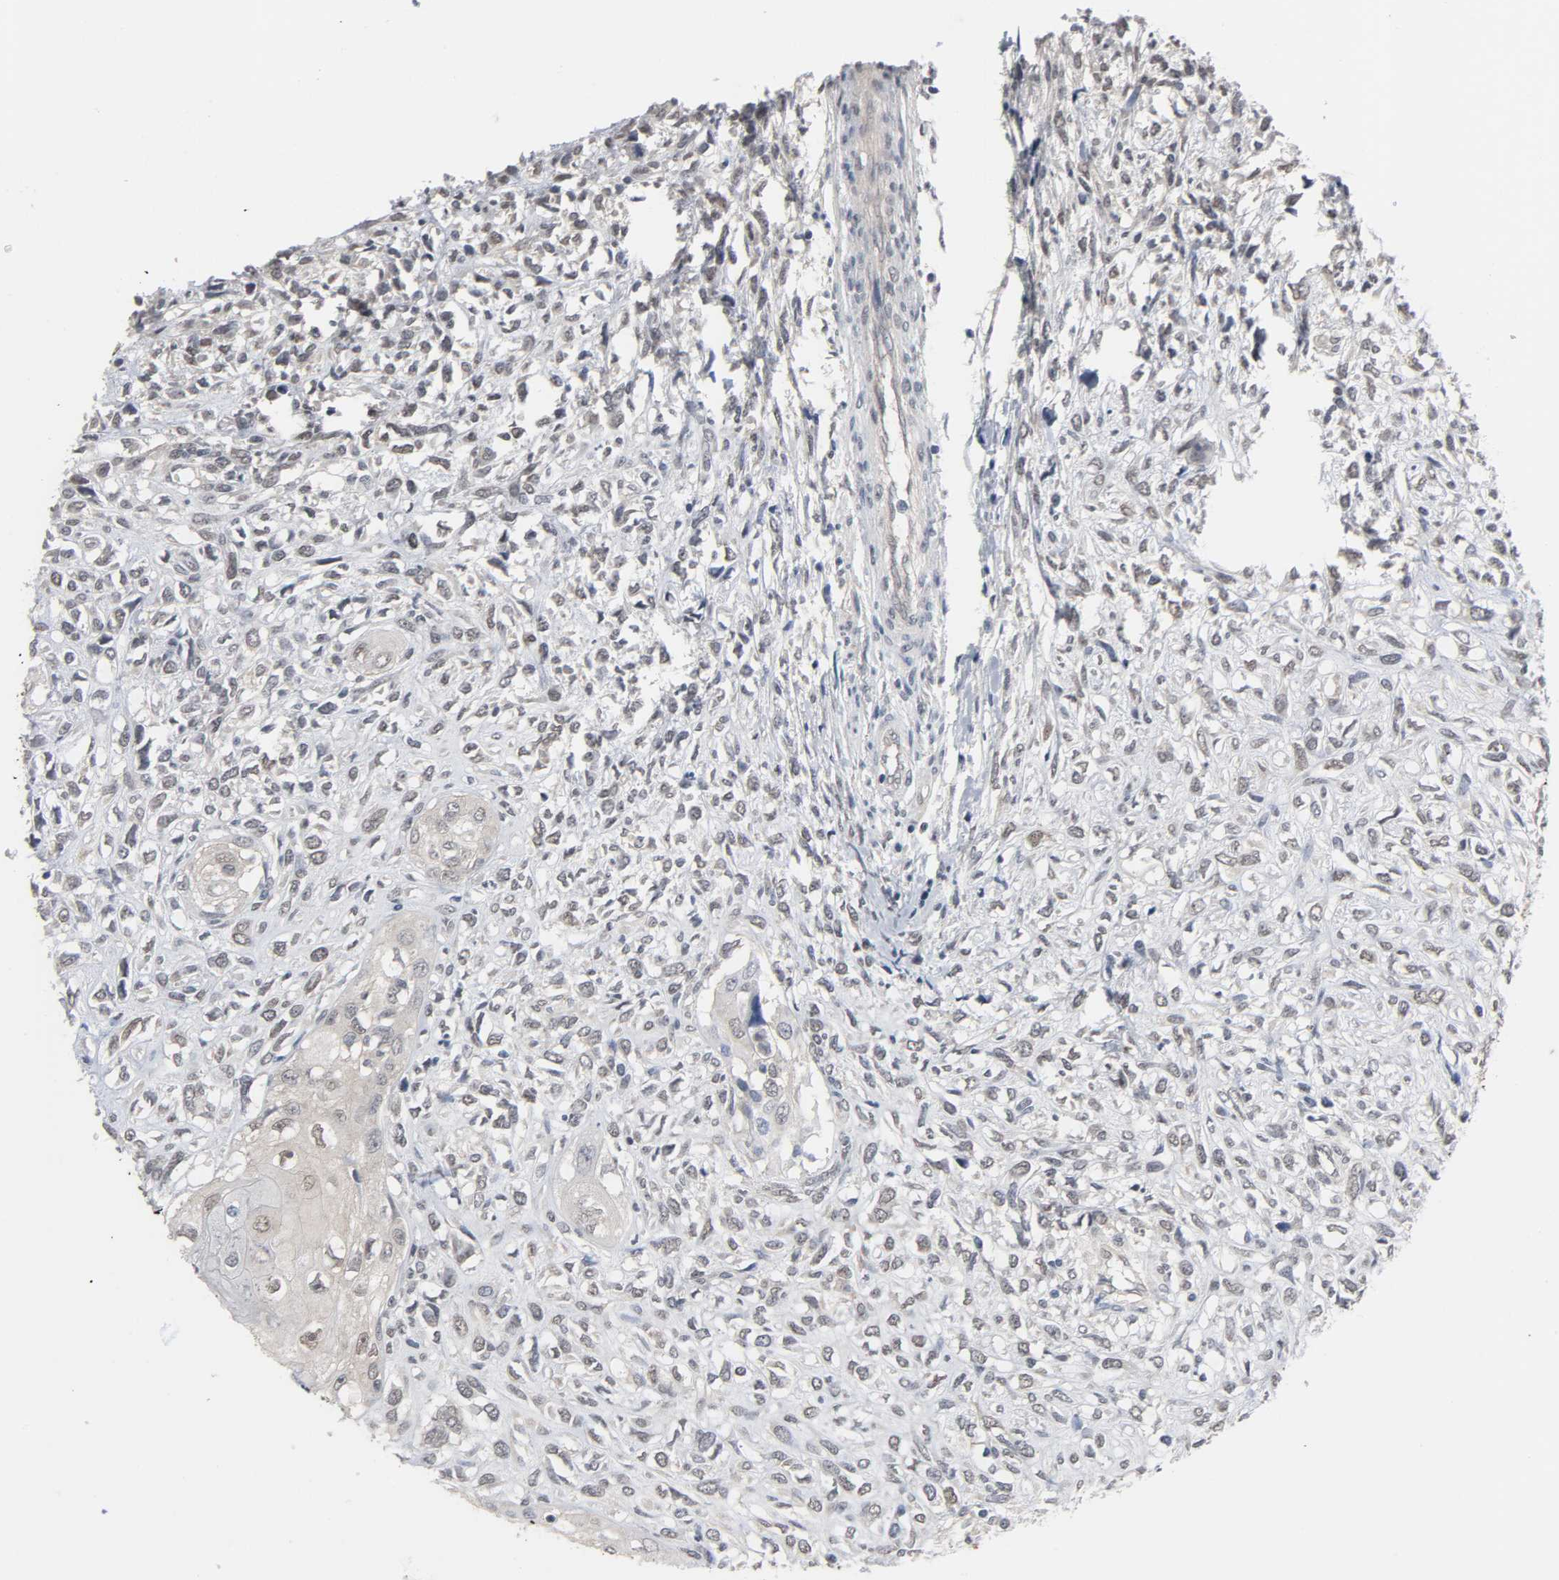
{"staining": {"intensity": "negative", "quantity": "none", "location": "none"}, "tissue": "head and neck cancer", "cell_type": "Tumor cells", "image_type": "cancer", "snomed": [{"axis": "morphology", "description": "Necrosis, NOS"}, {"axis": "morphology", "description": "Neoplasm, malignant, NOS"}, {"axis": "topography", "description": "Salivary gland"}, {"axis": "topography", "description": "Head-Neck"}], "caption": "Tumor cells show no significant expression in head and neck cancer. (DAB (3,3'-diaminobenzidine) IHC visualized using brightfield microscopy, high magnification).", "gene": "ACSS2", "patient": {"sex": "male", "age": 43}}